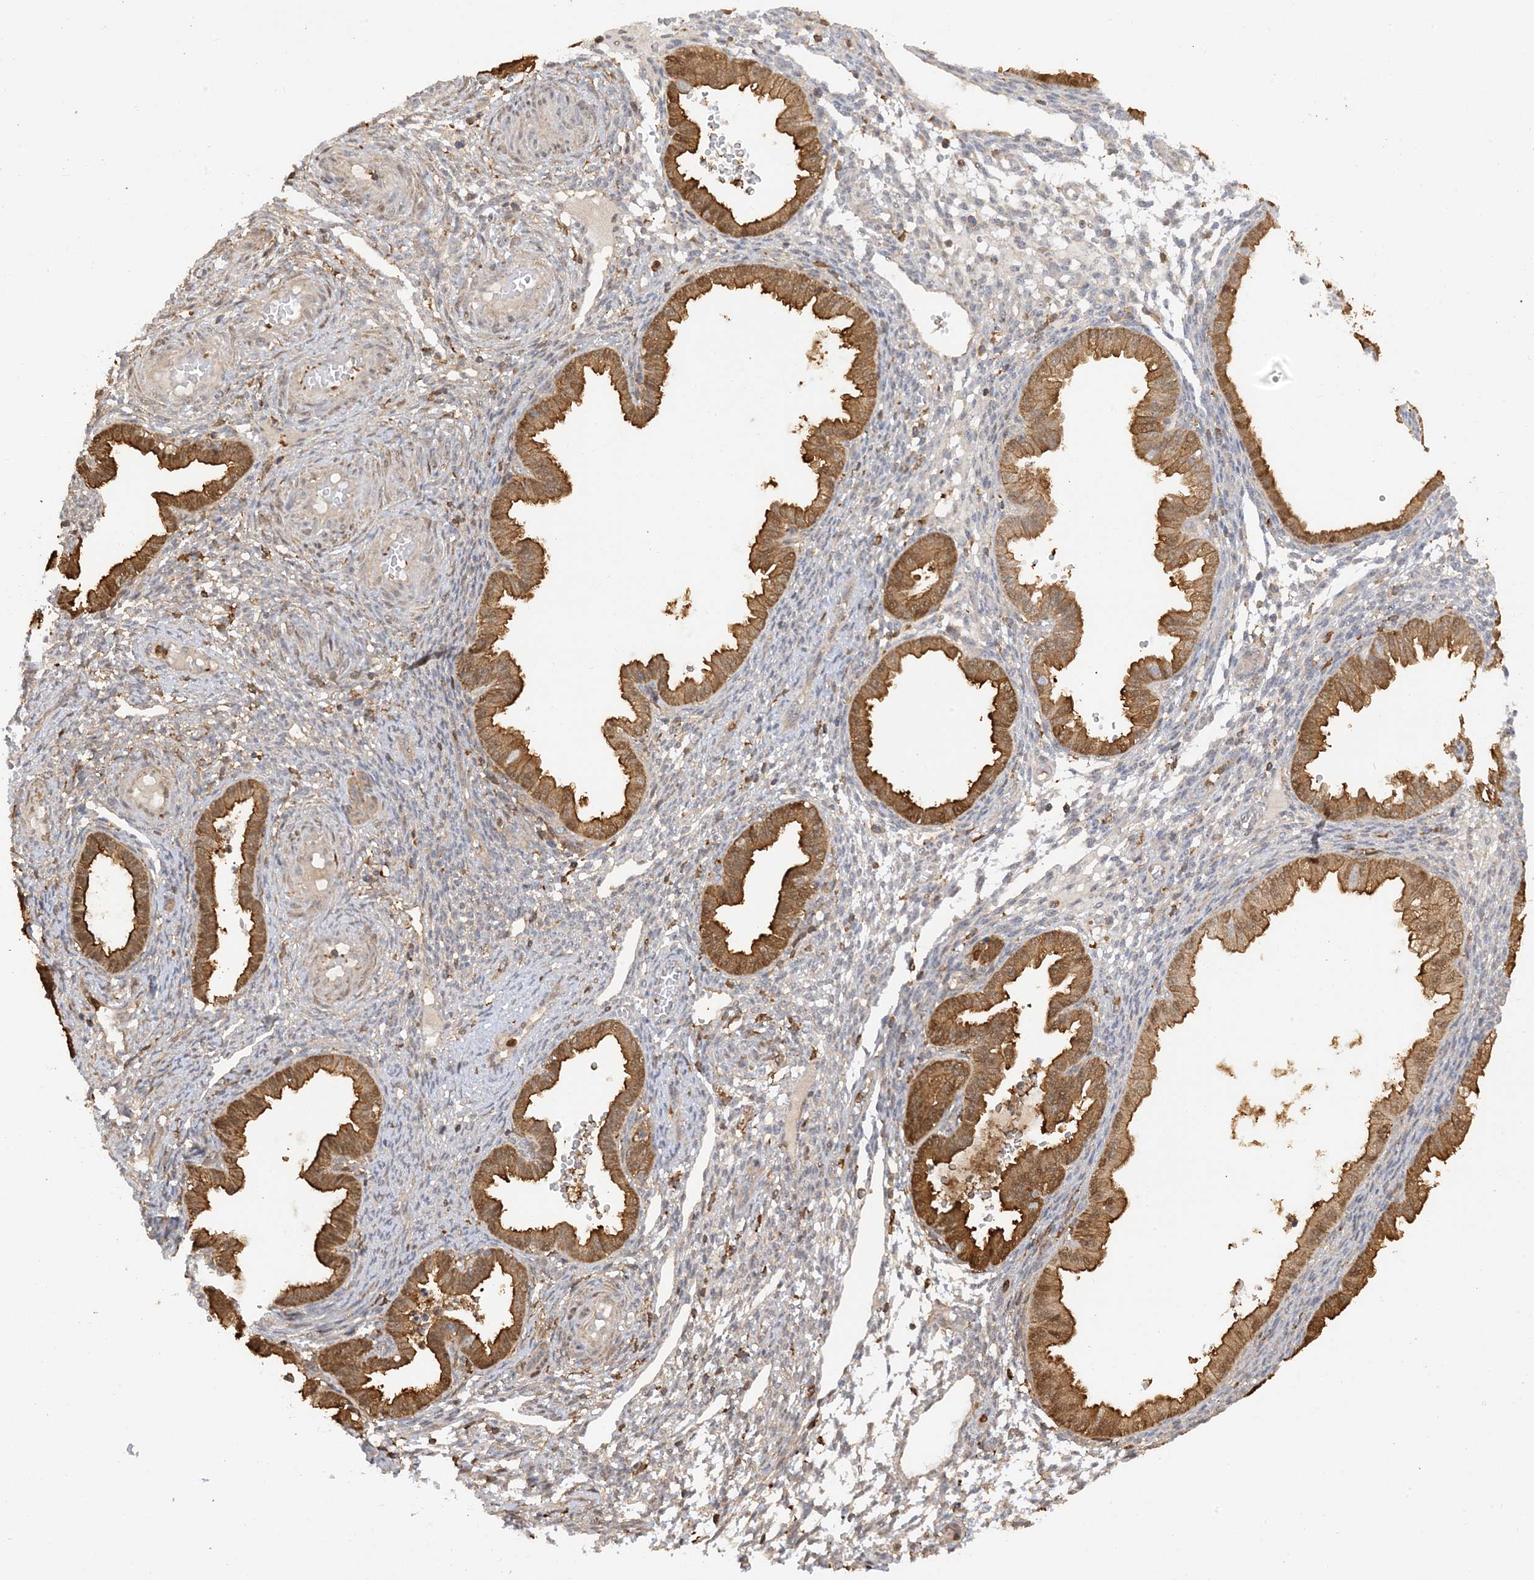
{"staining": {"intensity": "weak", "quantity": "<25%", "location": "cytoplasmic/membranous"}, "tissue": "endometrium", "cell_type": "Cells in endometrial stroma", "image_type": "normal", "snomed": [{"axis": "morphology", "description": "Normal tissue, NOS"}, {"axis": "topography", "description": "Endometrium"}], "caption": "An IHC micrograph of unremarkable endometrium is shown. There is no staining in cells in endometrial stroma of endometrium. (Immunohistochemistry, brightfield microscopy, high magnification).", "gene": "PHACTR2", "patient": {"sex": "female", "age": 33}}